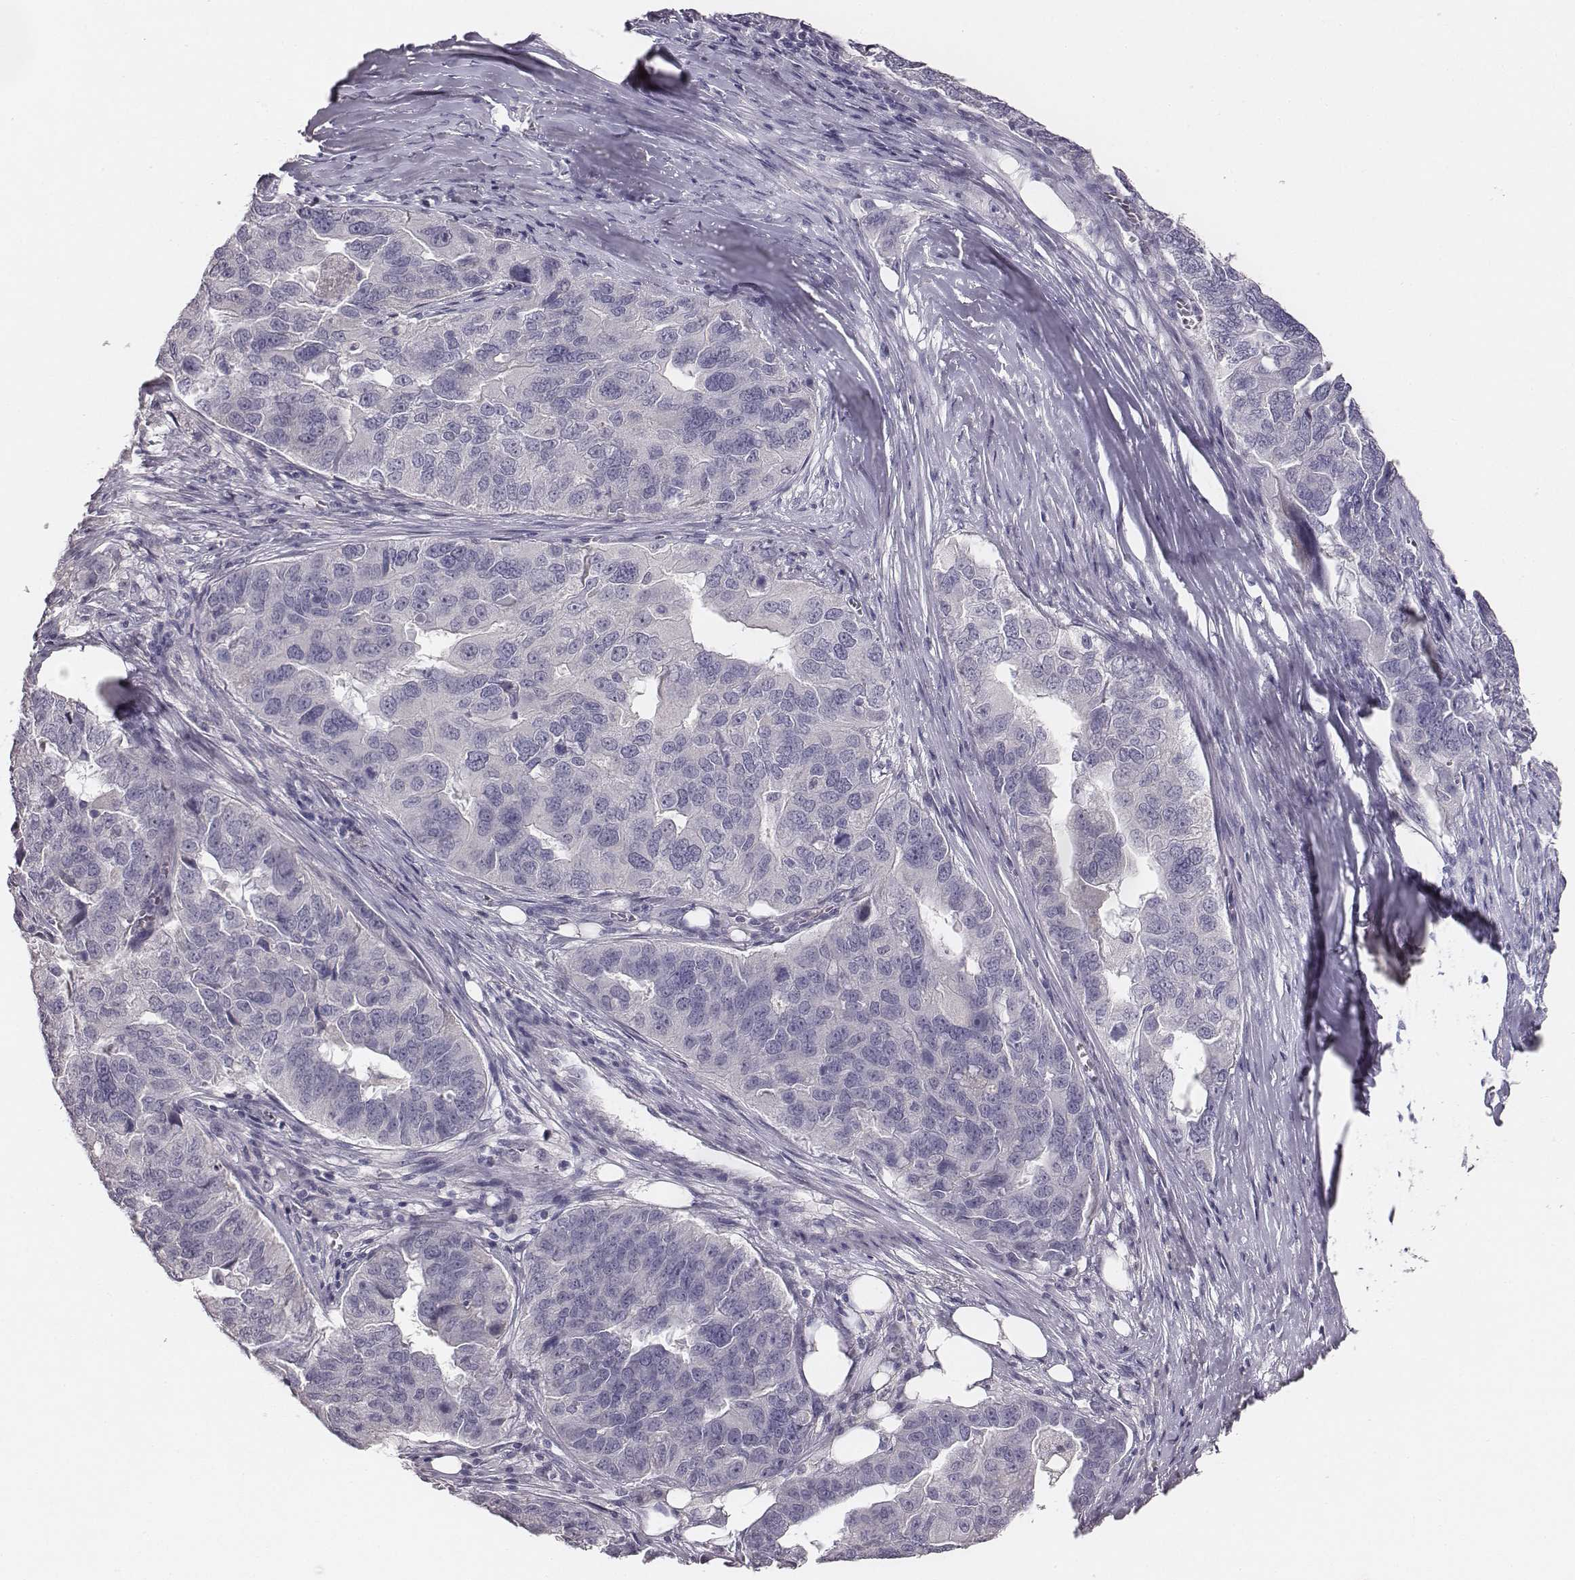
{"staining": {"intensity": "negative", "quantity": "none", "location": "none"}, "tissue": "ovarian cancer", "cell_type": "Tumor cells", "image_type": "cancer", "snomed": [{"axis": "morphology", "description": "Carcinoma, endometroid"}, {"axis": "topography", "description": "Soft tissue"}, {"axis": "topography", "description": "Ovary"}], "caption": "Immunohistochemistry (IHC) image of ovarian cancer (endometroid carcinoma) stained for a protein (brown), which exhibits no positivity in tumor cells.", "gene": "MYH6", "patient": {"sex": "female", "age": 52}}